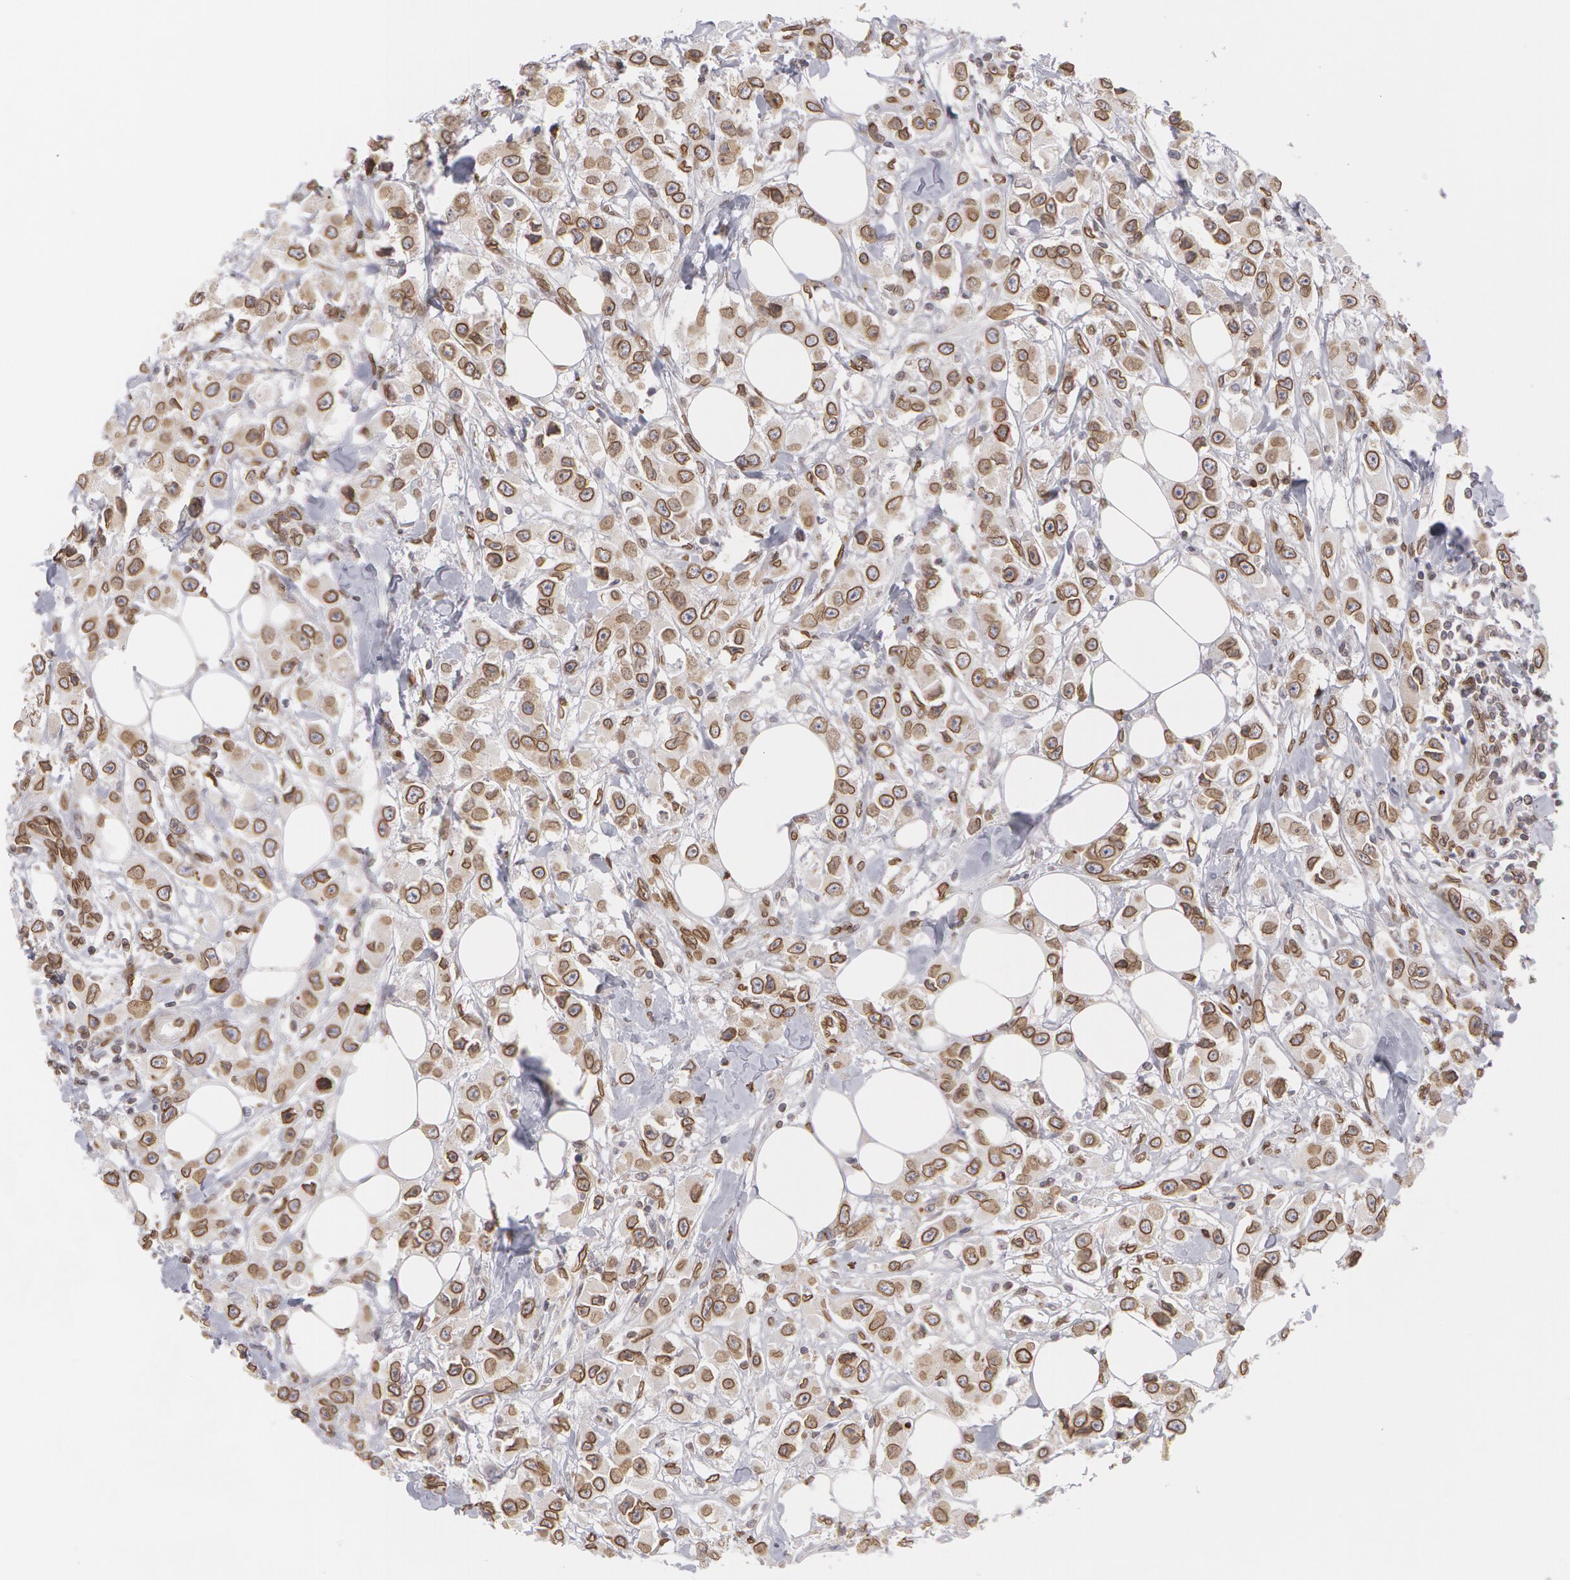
{"staining": {"intensity": "weak", "quantity": ">75%", "location": "nuclear"}, "tissue": "breast cancer", "cell_type": "Tumor cells", "image_type": "cancer", "snomed": [{"axis": "morphology", "description": "Duct carcinoma"}, {"axis": "topography", "description": "Breast"}], "caption": "The micrograph exhibits staining of breast cancer (intraductal carcinoma), revealing weak nuclear protein positivity (brown color) within tumor cells.", "gene": "EMD", "patient": {"sex": "female", "age": 58}}